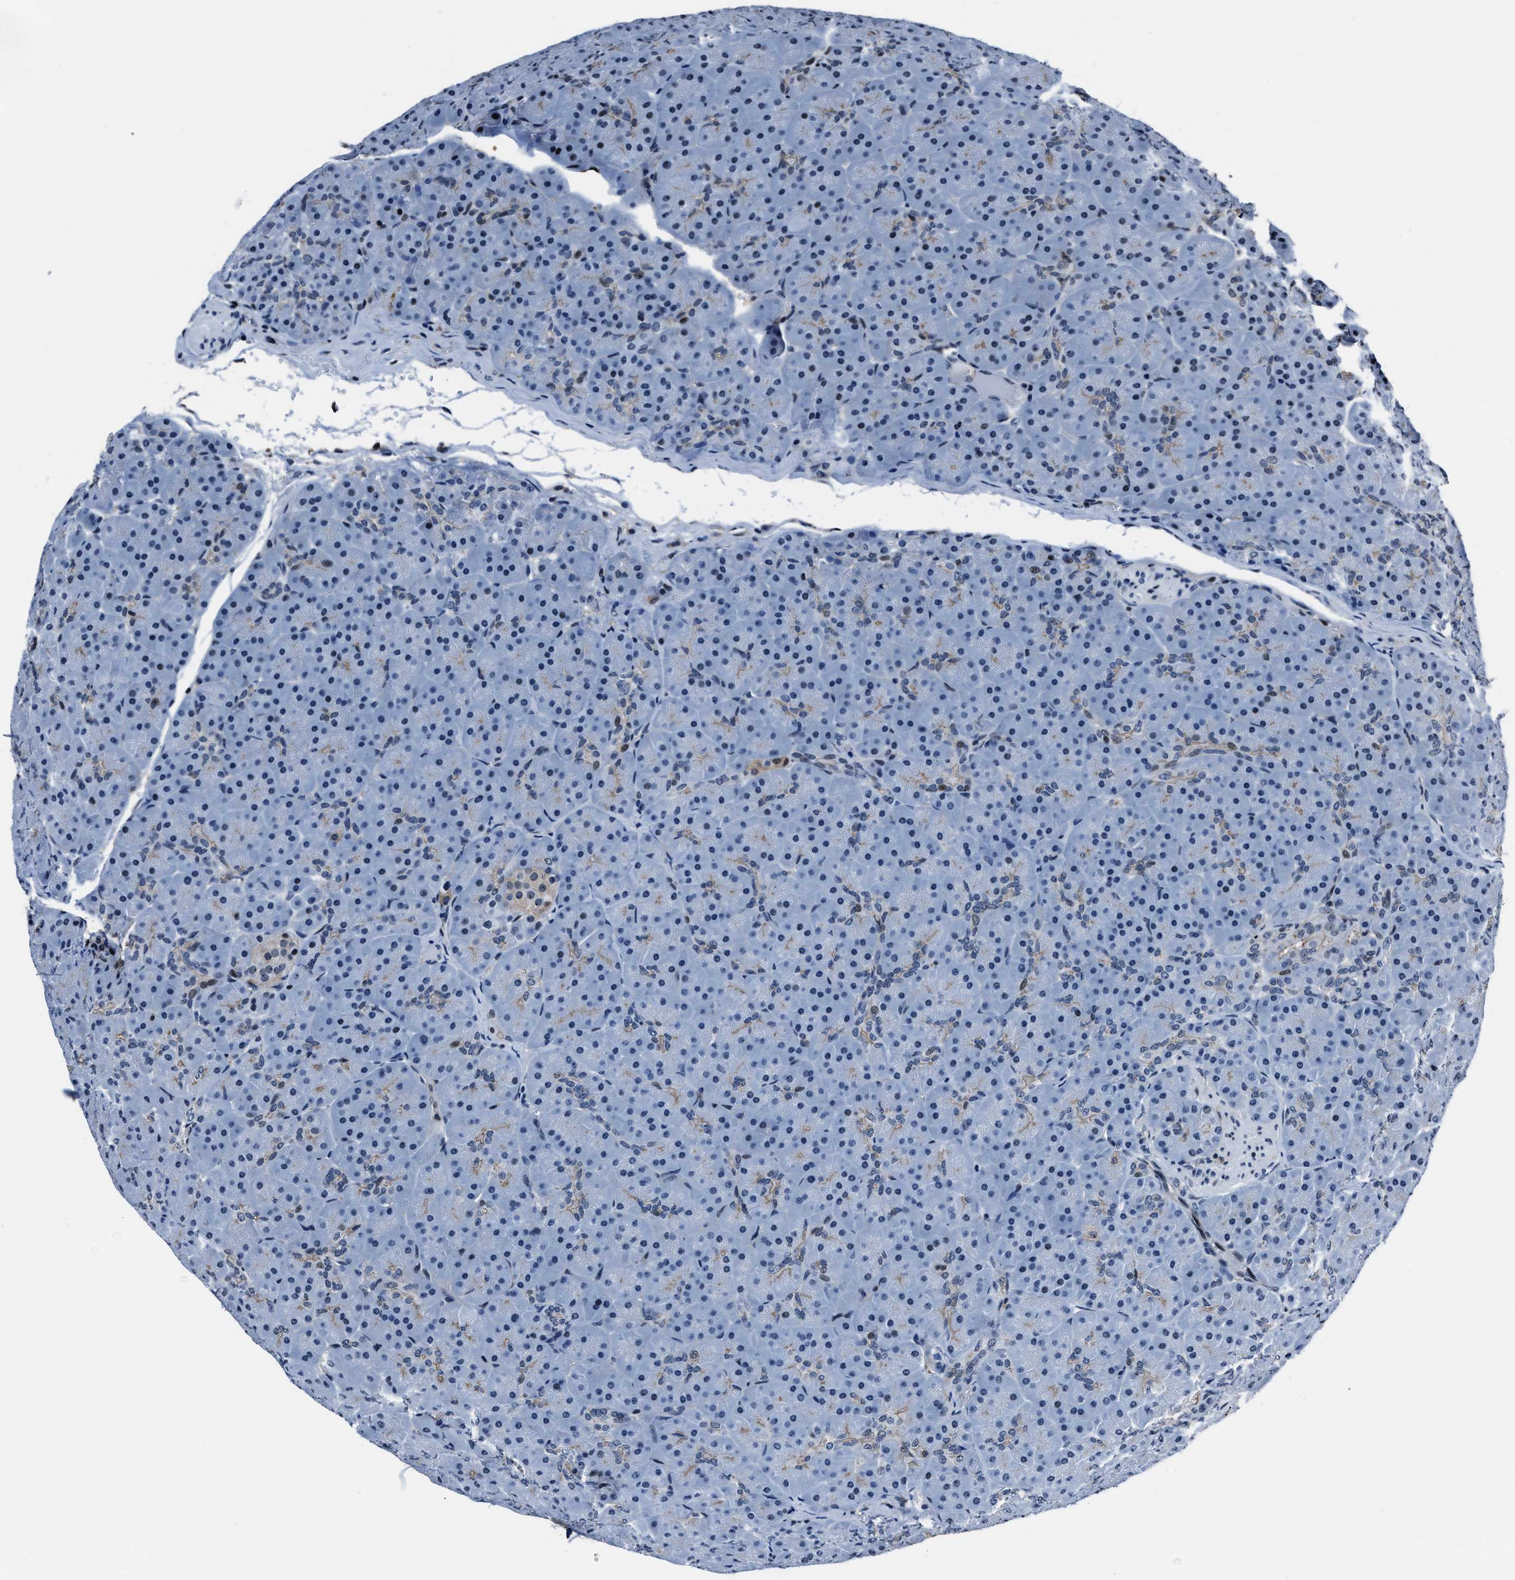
{"staining": {"intensity": "moderate", "quantity": "<25%", "location": "nuclear"}, "tissue": "pancreas", "cell_type": "Exocrine glandular cells", "image_type": "normal", "snomed": [{"axis": "morphology", "description": "Normal tissue, NOS"}, {"axis": "topography", "description": "Pancreas"}], "caption": "An immunohistochemistry (IHC) photomicrograph of unremarkable tissue is shown. Protein staining in brown highlights moderate nuclear positivity in pancreas within exocrine glandular cells. Nuclei are stained in blue.", "gene": "PPIE", "patient": {"sex": "male", "age": 66}}